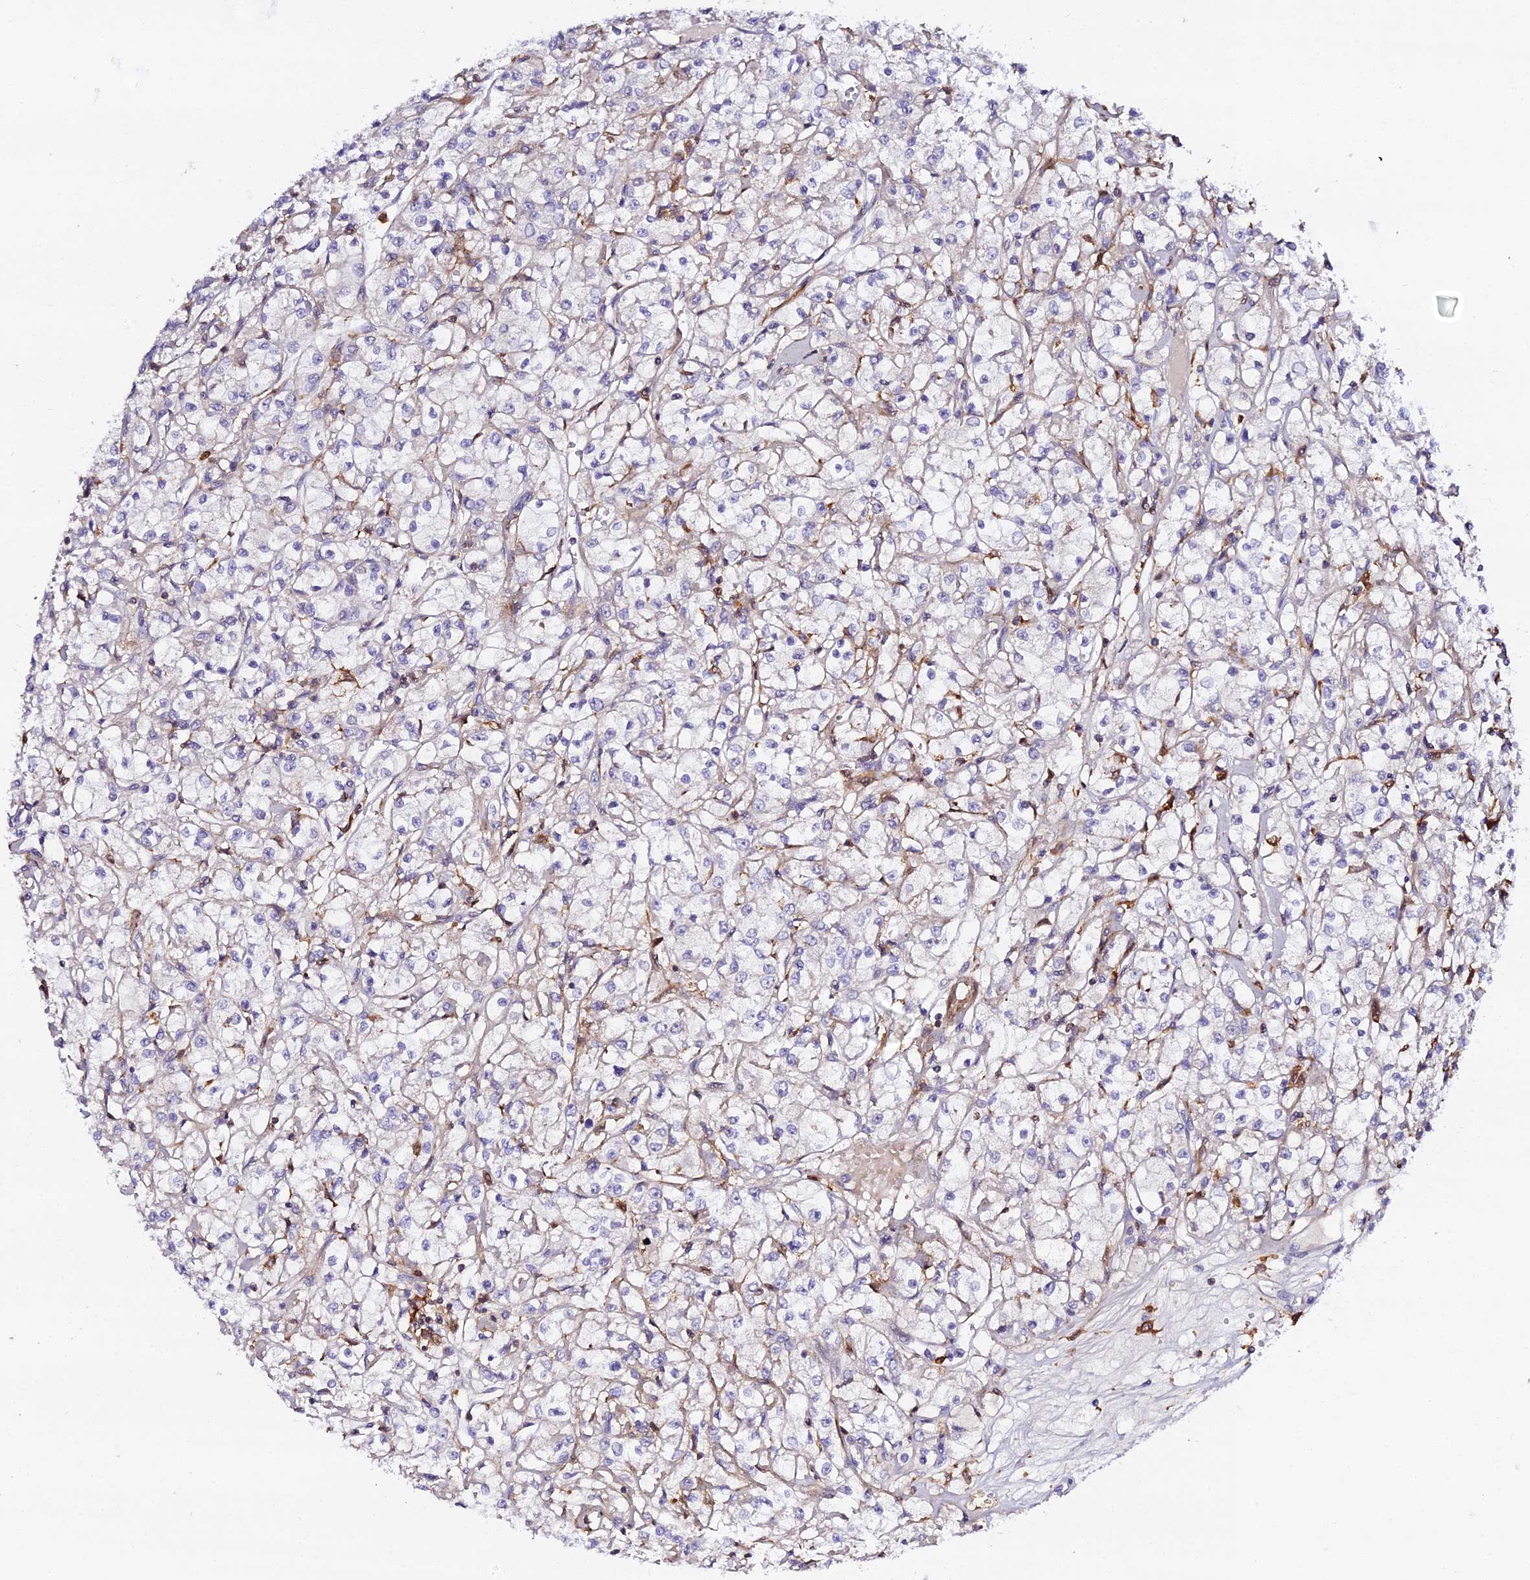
{"staining": {"intensity": "negative", "quantity": "none", "location": "none"}, "tissue": "renal cancer", "cell_type": "Tumor cells", "image_type": "cancer", "snomed": [{"axis": "morphology", "description": "Adenocarcinoma, NOS"}, {"axis": "topography", "description": "Kidney"}], "caption": "Human adenocarcinoma (renal) stained for a protein using immunohistochemistry exhibits no staining in tumor cells.", "gene": "IL4I1", "patient": {"sex": "female", "age": 59}}